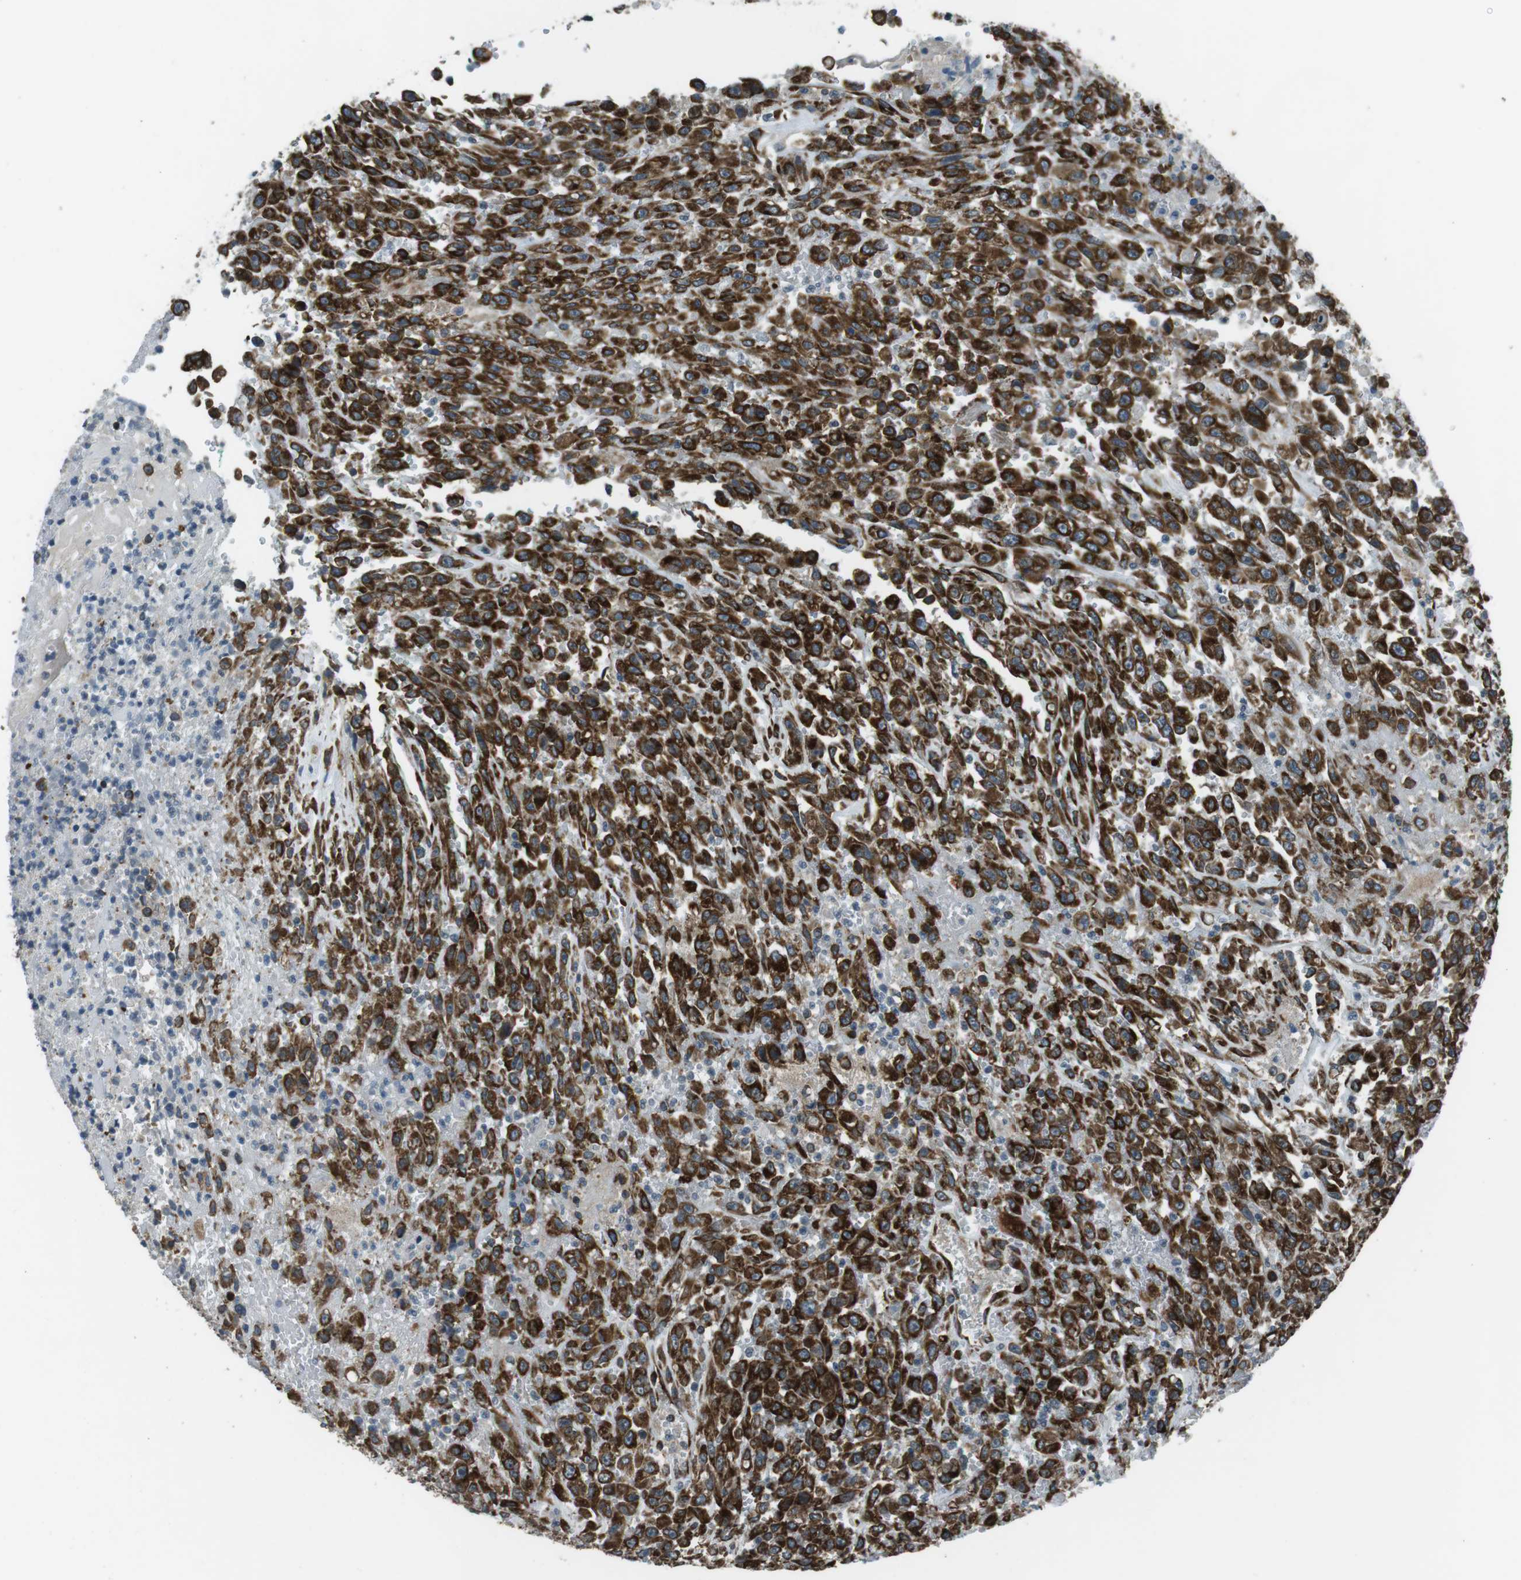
{"staining": {"intensity": "strong", "quantity": ">75%", "location": "cytoplasmic/membranous"}, "tissue": "urothelial cancer", "cell_type": "Tumor cells", "image_type": "cancer", "snomed": [{"axis": "morphology", "description": "Urothelial carcinoma, High grade"}, {"axis": "topography", "description": "Urinary bladder"}], "caption": "Urothelial cancer stained with DAB (3,3'-diaminobenzidine) immunohistochemistry (IHC) shows high levels of strong cytoplasmic/membranous positivity in approximately >75% of tumor cells. The staining is performed using DAB (3,3'-diaminobenzidine) brown chromogen to label protein expression. The nuclei are counter-stained blue using hematoxylin.", "gene": "KTN1", "patient": {"sex": "male", "age": 46}}